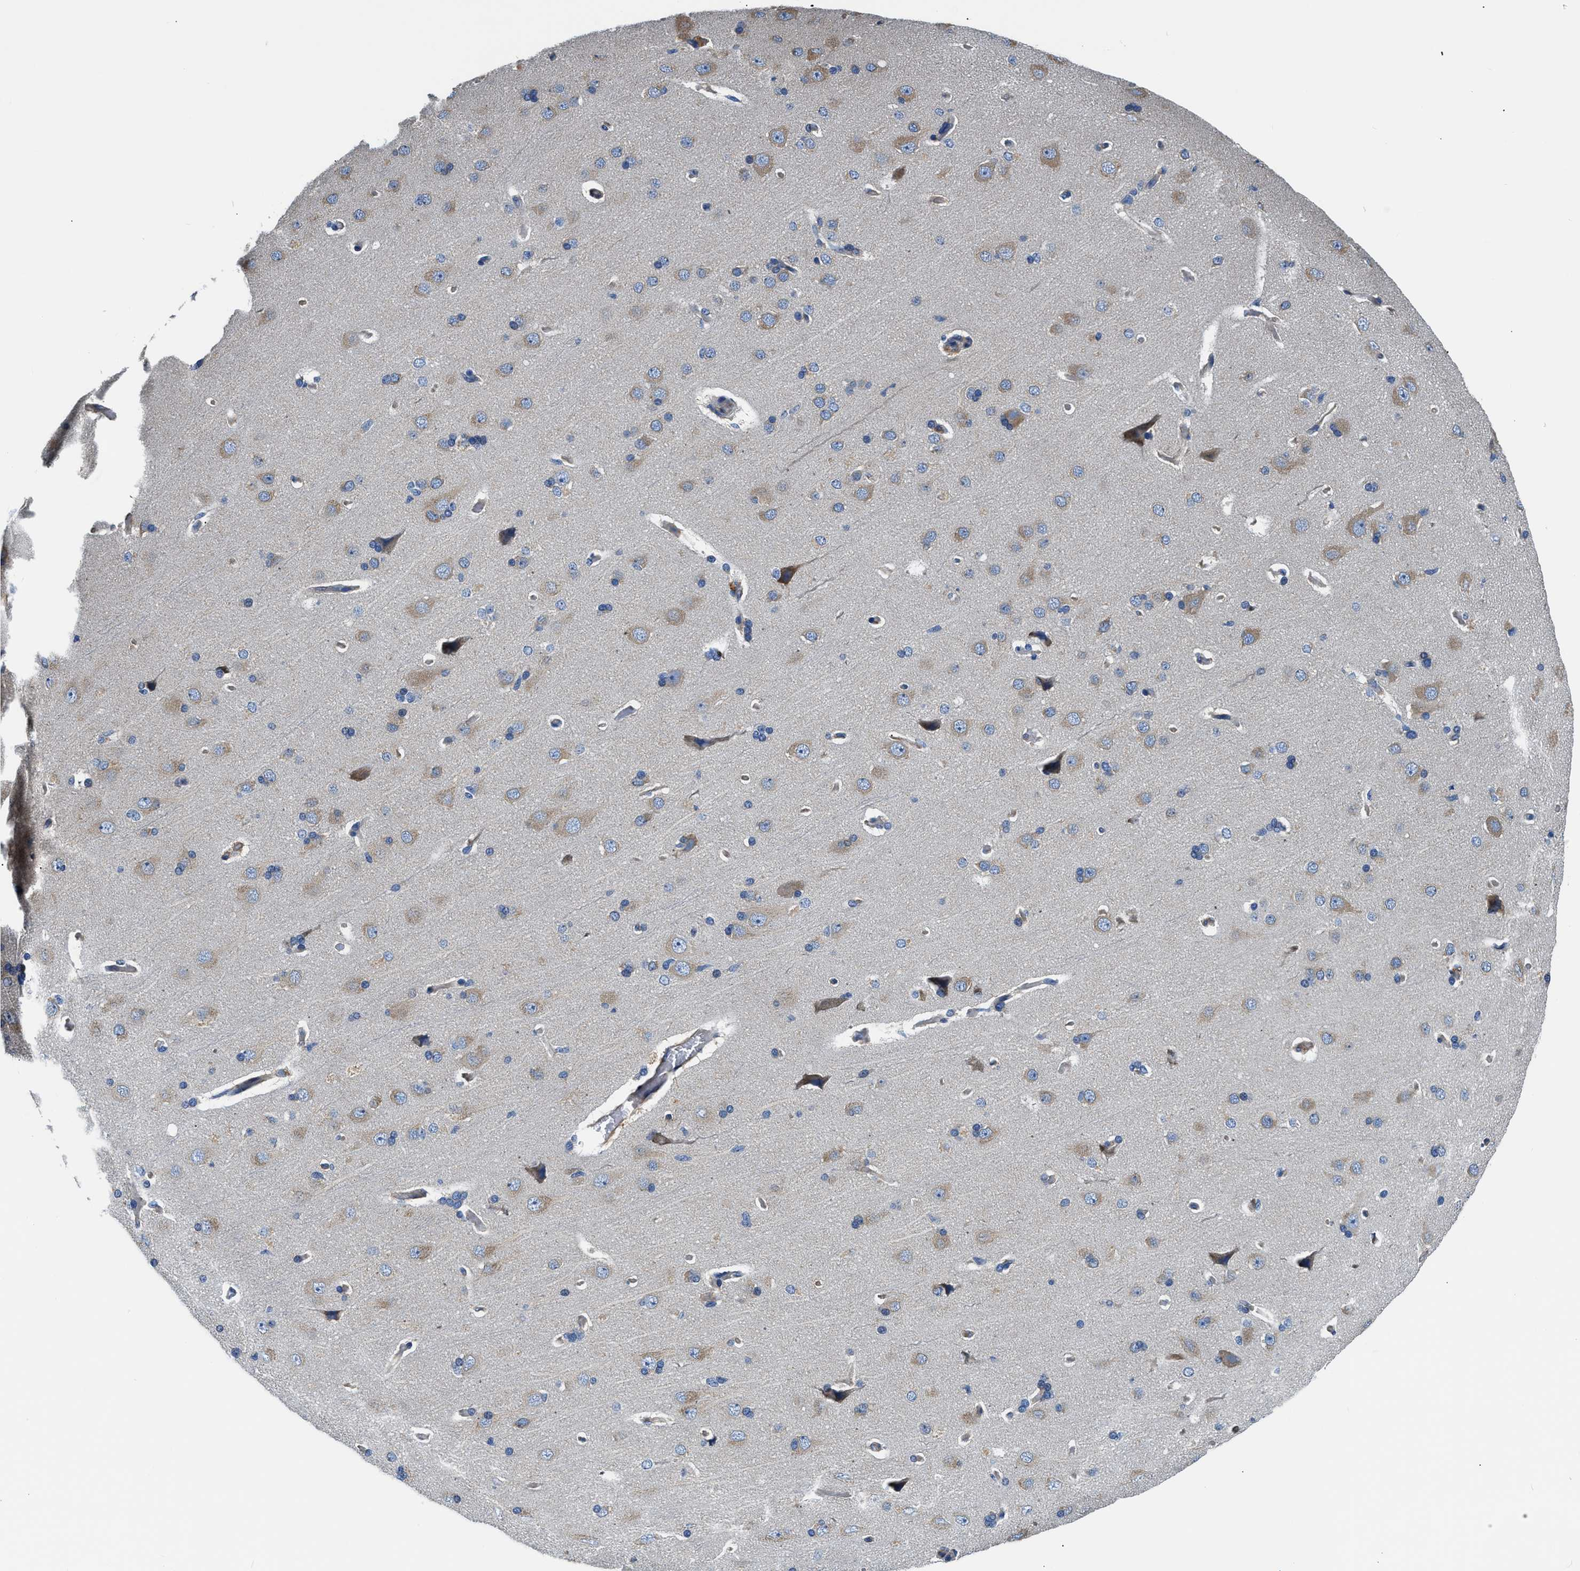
{"staining": {"intensity": "weak", "quantity": "25%-75%", "location": "cytoplasmic/membranous"}, "tissue": "cerebral cortex", "cell_type": "Endothelial cells", "image_type": "normal", "snomed": [{"axis": "morphology", "description": "Normal tissue, NOS"}, {"axis": "topography", "description": "Cerebral cortex"}], "caption": "Immunohistochemical staining of benign cerebral cortex shows 25%-75% levels of weak cytoplasmic/membranous protein expression in about 25%-75% of endothelial cells.", "gene": "CSDE1", "patient": {"sex": "male", "age": 62}}